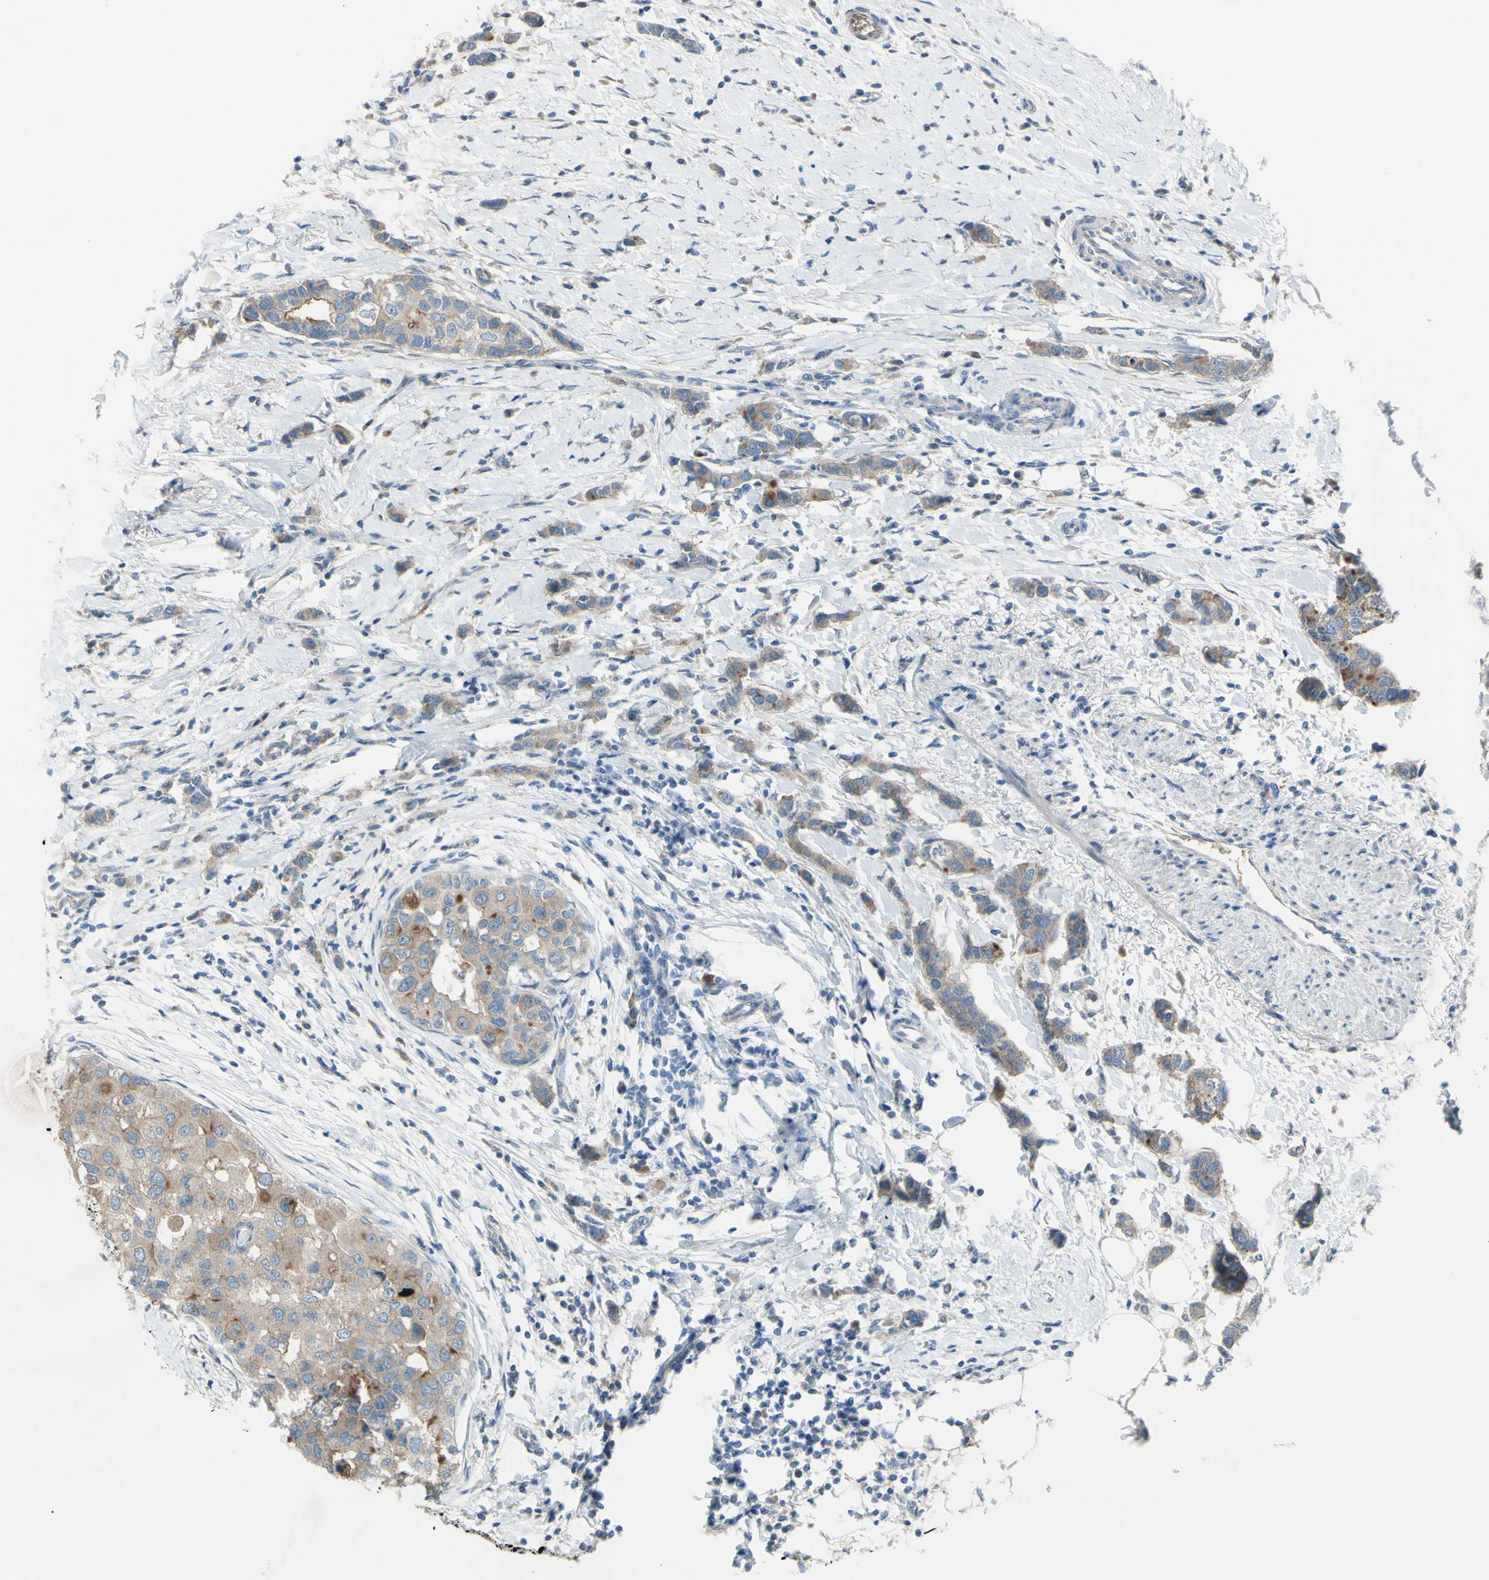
{"staining": {"intensity": "moderate", "quantity": ">75%", "location": "cytoplasmic/membranous"}, "tissue": "breast cancer", "cell_type": "Tumor cells", "image_type": "cancer", "snomed": [{"axis": "morphology", "description": "Normal tissue, NOS"}, {"axis": "morphology", "description": "Duct carcinoma"}, {"axis": "topography", "description": "Breast"}], "caption": "Tumor cells demonstrate medium levels of moderate cytoplasmic/membranous expression in approximately >75% of cells in intraductal carcinoma (breast).", "gene": "ATRN", "patient": {"sex": "female", "age": 50}}